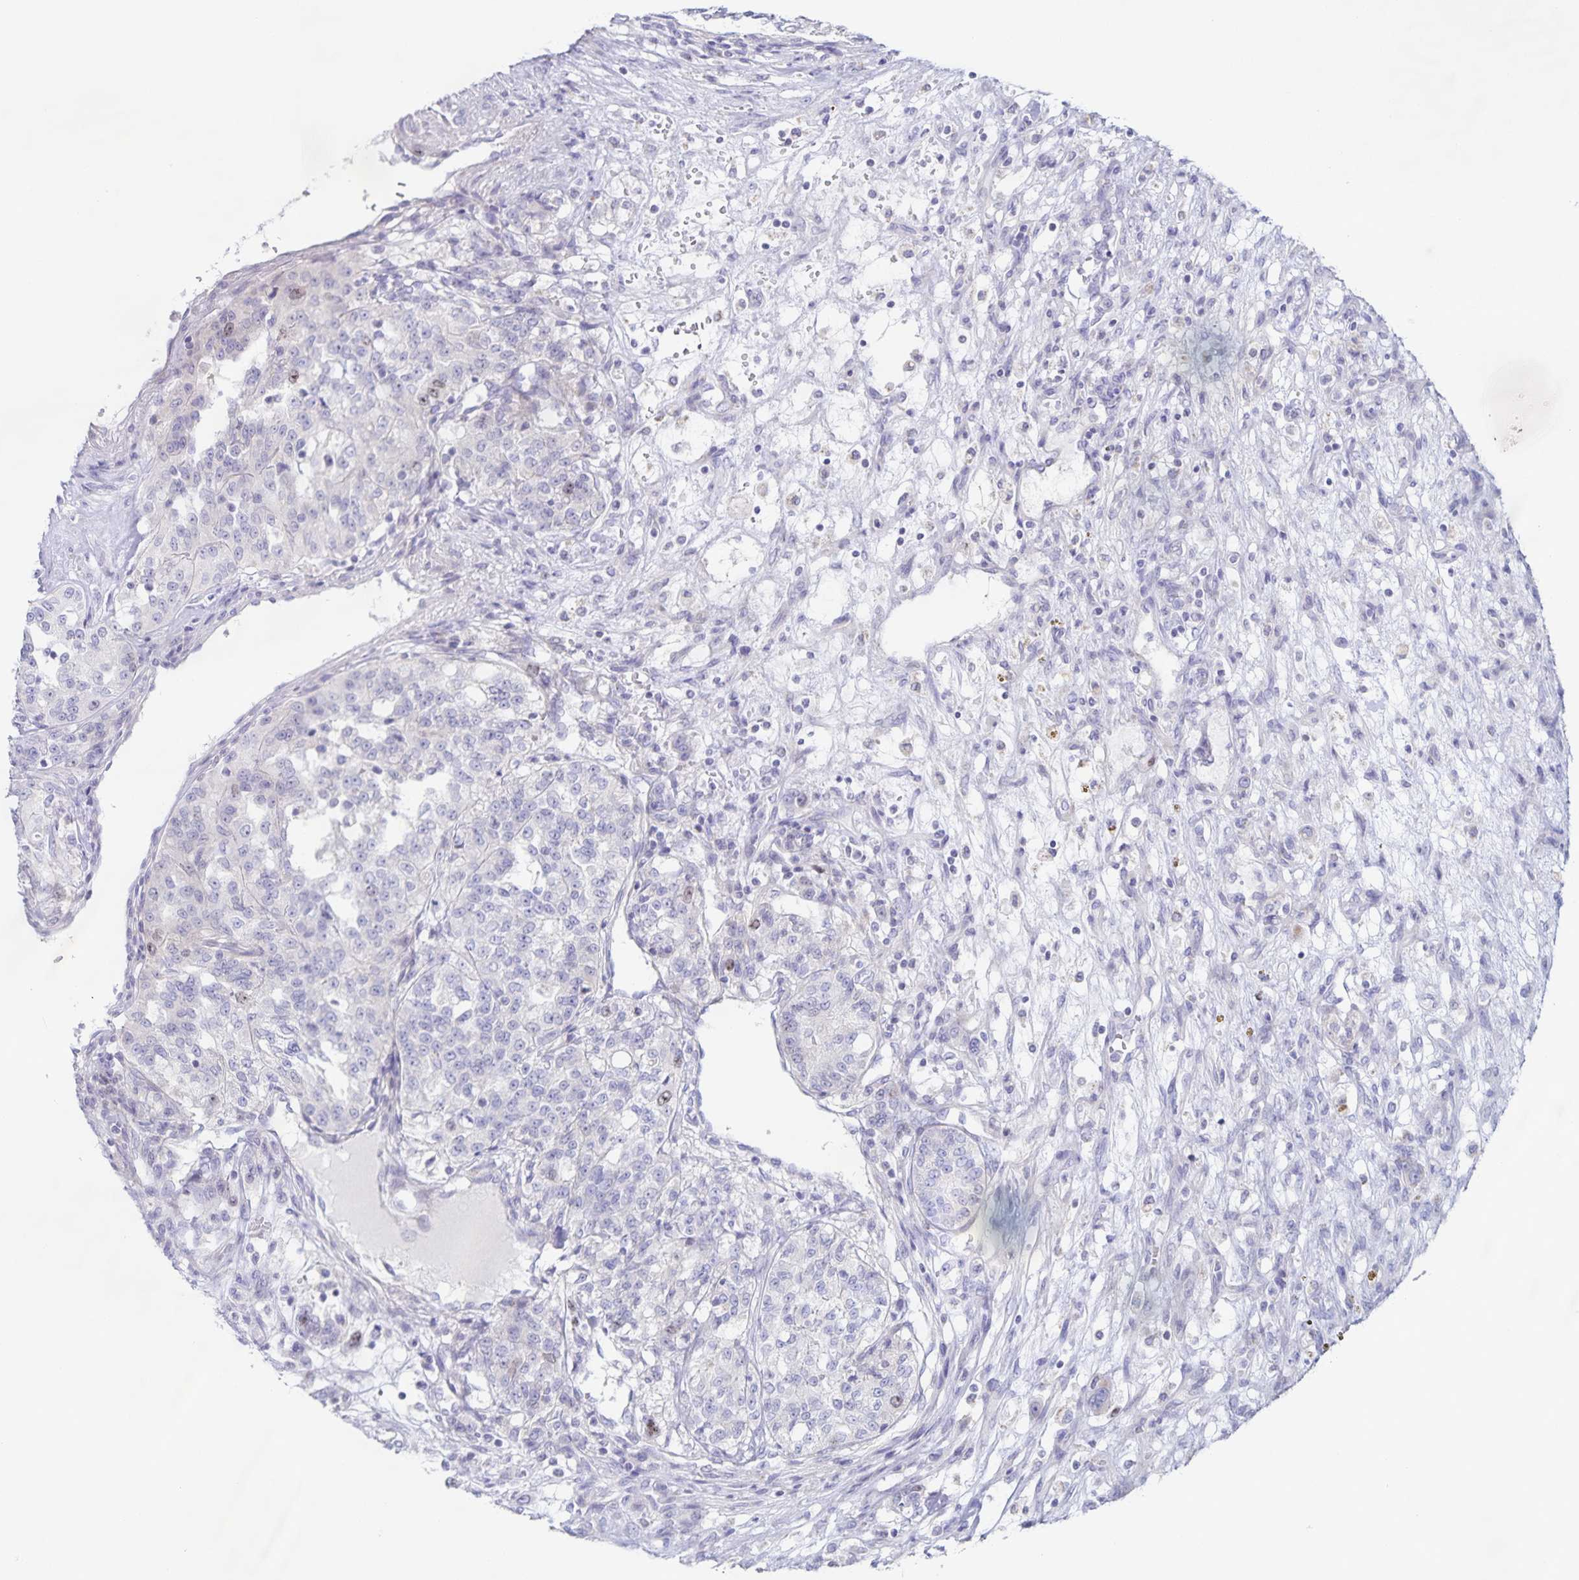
{"staining": {"intensity": "negative", "quantity": "none", "location": "none"}, "tissue": "renal cancer", "cell_type": "Tumor cells", "image_type": "cancer", "snomed": [{"axis": "morphology", "description": "Adenocarcinoma, NOS"}, {"axis": "topography", "description": "Kidney"}], "caption": "This is a photomicrograph of immunohistochemistry (IHC) staining of renal adenocarcinoma, which shows no positivity in tumor cells.", "gene": "CENPH", "patient": {"sex": "female", "age": 63}}